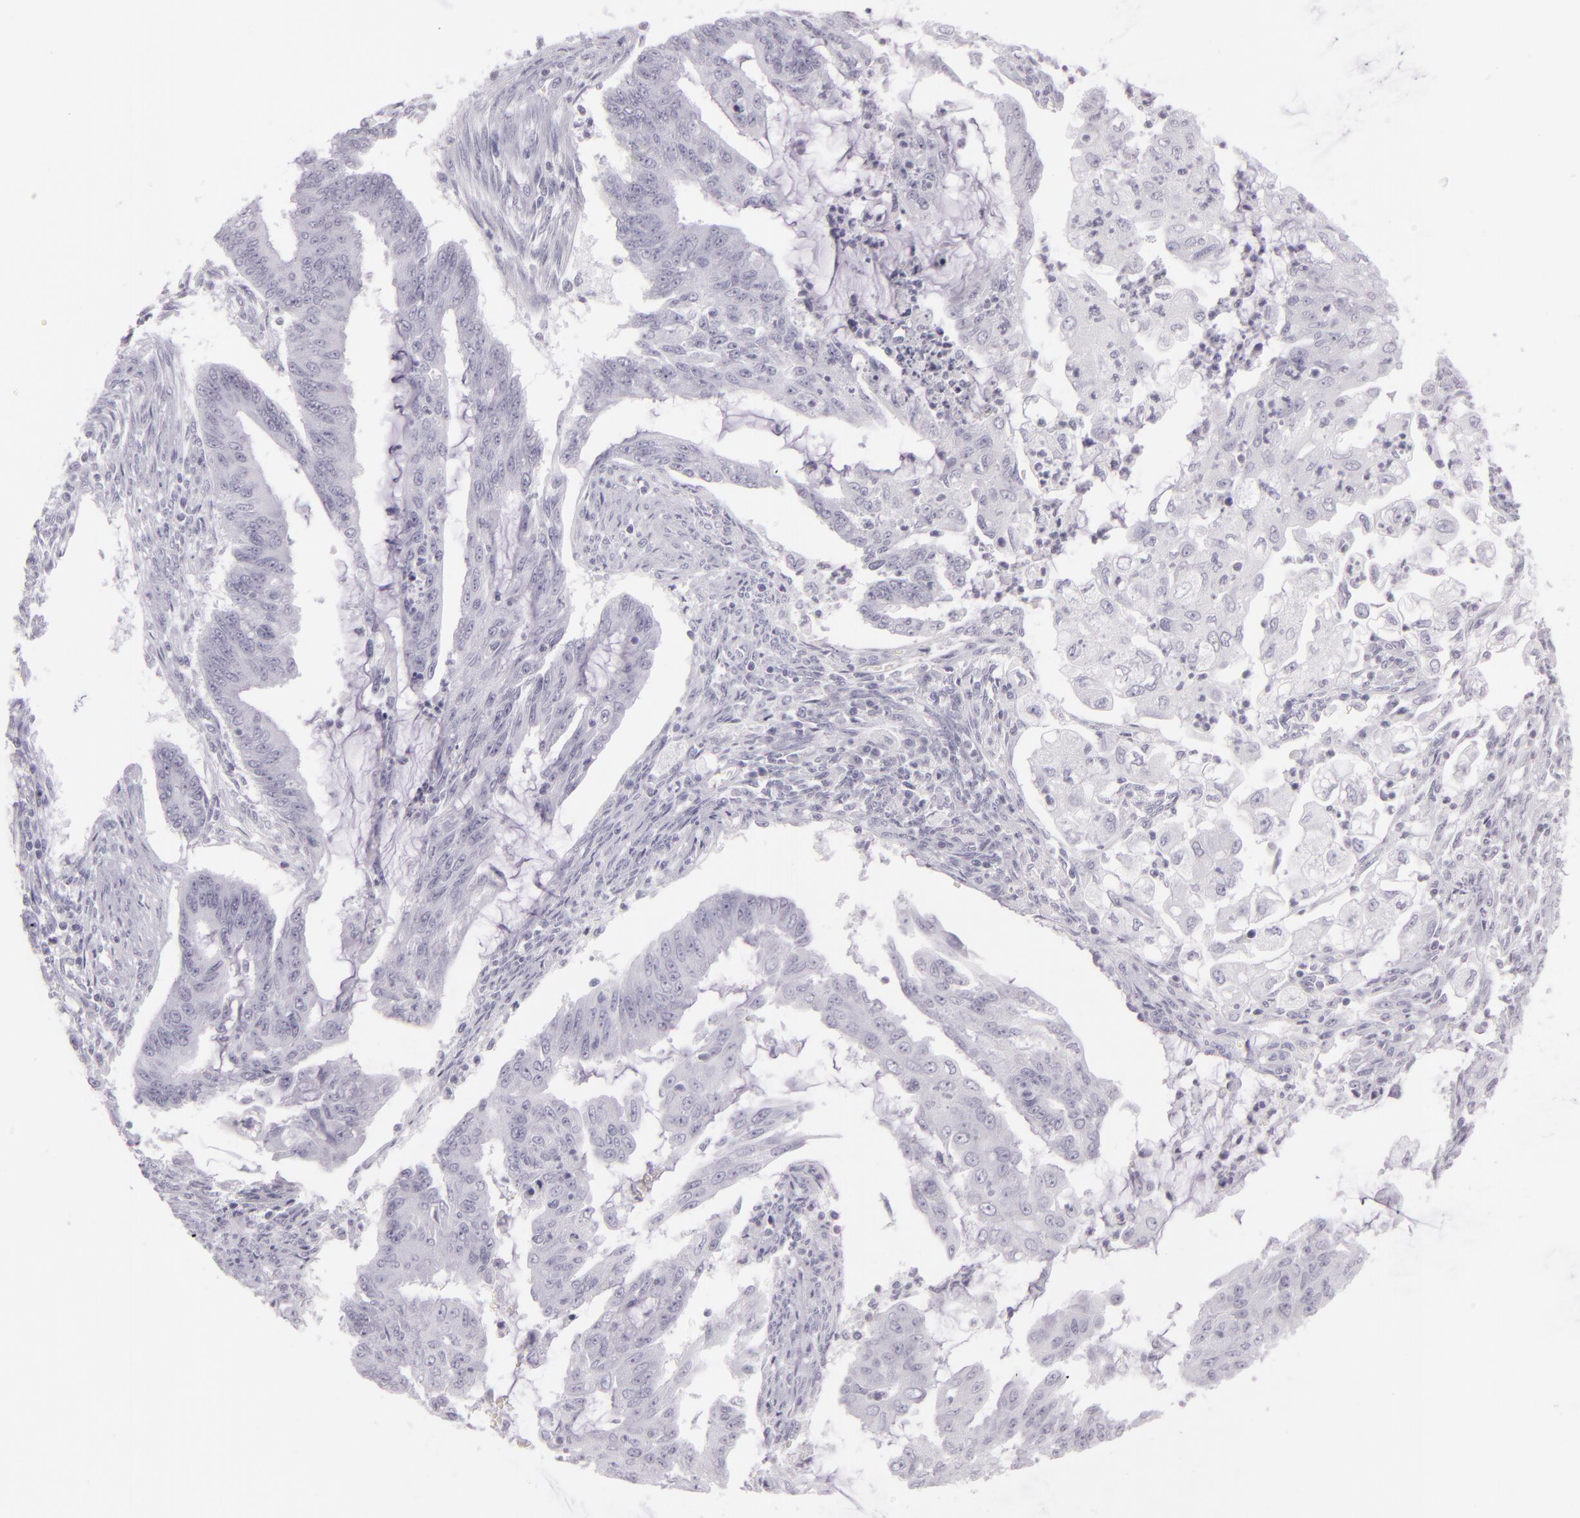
{"staining": {"intensity": "negative", "quantity": "none", "location": "none"}, "tissue": "endometrial cancer", "cell_type": "Tumor cells", "image_type": "cancer", "snomed": [{"axis": "morphology", "description": "Adenocarcinoma, NOS"}, {"axis": "topography", "description": "Endometrium"}], "caption": "There is no significant staining in tumor cells of adenocarcinoma (endometrial).", "gene": "MCM3", "patient": {"sex": "female", "age": 75}}